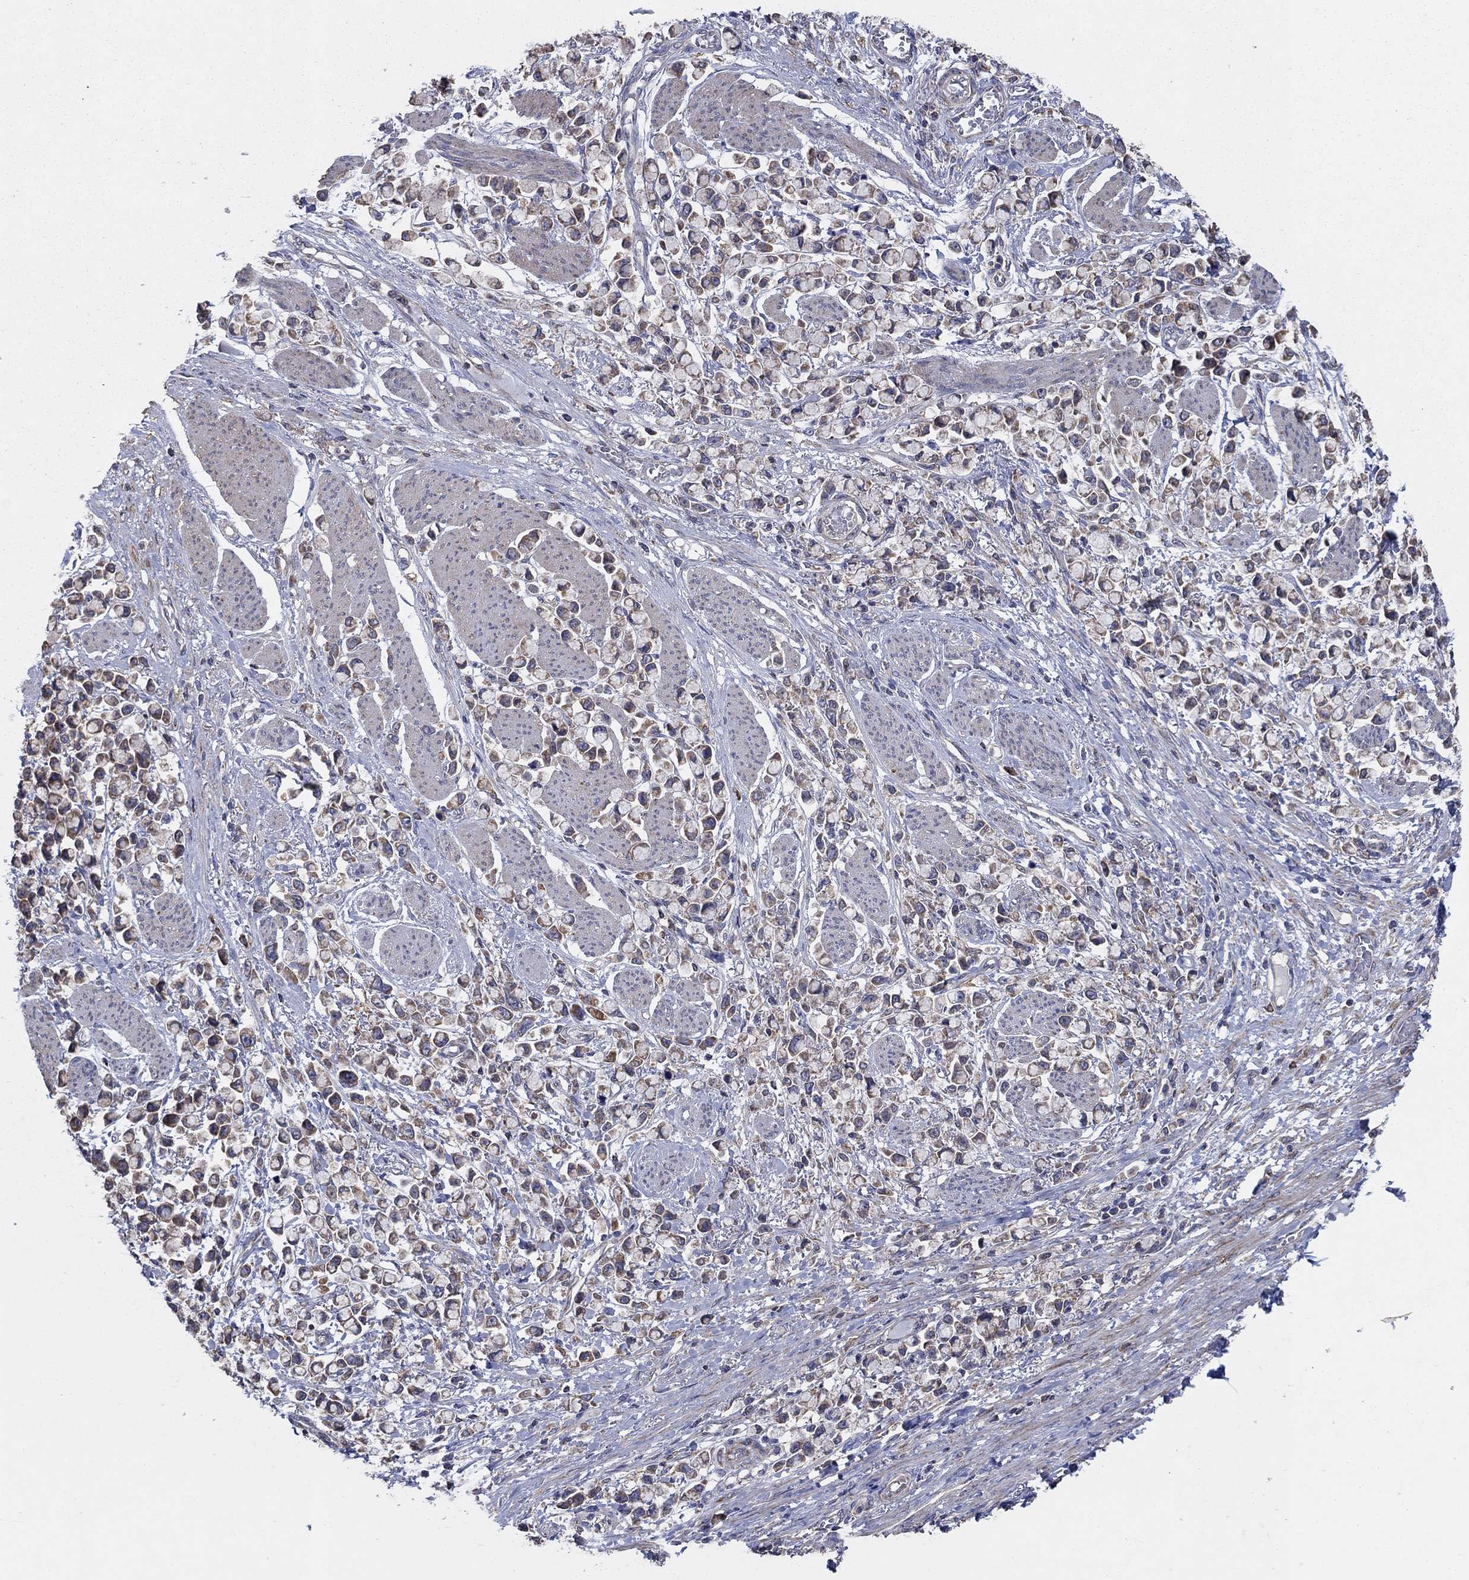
{"staining": {"intensity": "moderate", "quantity": ">75%", "location": "cytoplasmic/membranous"}, "tissue": "stomach cancer", "cell_type": "Tumor cells", "image_type": "cancer", "snomed": [{"axis": "morphology", "description": "Adenocarcinoma, NOS"}, {"axis": "topography", "description": "Stomach"}], "caption": "An image of adenocarcinoma (stomach) stained for a protein demonstrates moderate cytoplasmic/membranous brown staining in tumor cells.", "gene": "NCEH1", "patient": {"sex": "female", "age": 81}}